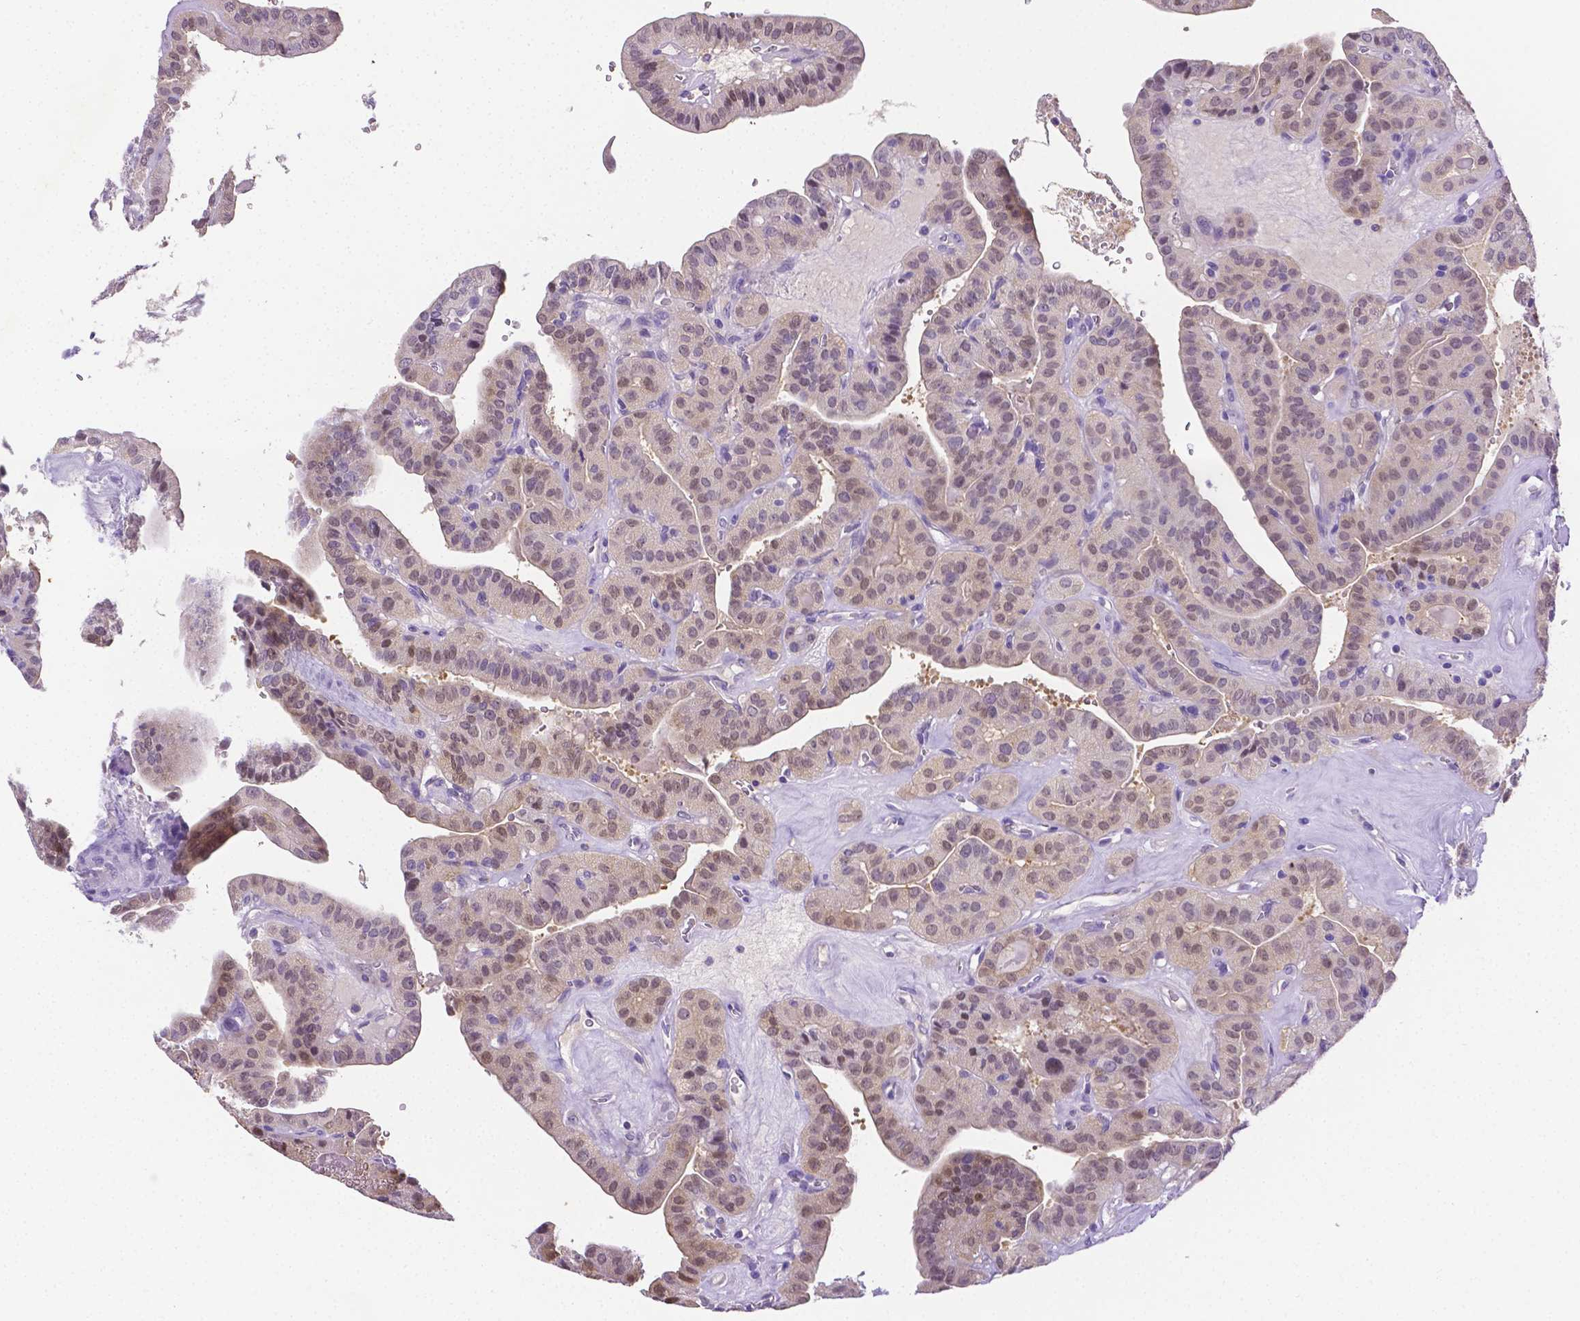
{"staining": {"intensity": "weak", "quantity": "25%-75%", "location": "nuclear"}, "tissue": "thyroid cancer", "cell_type": "Tumor cells", "image_type": "cancer", "snomed": [{"axis": "morphology", "description": "Papillary adenocarcinoma, NOS"}, {"axis": "topography", "description": "Thyroid gland"}], "caption": "Weak nuclear staining is present in approximately 25%-75% of tumor cells in thyroid cancer.", "gene": "NXPH2", "patient": {"sex": "male", "age": 52}}